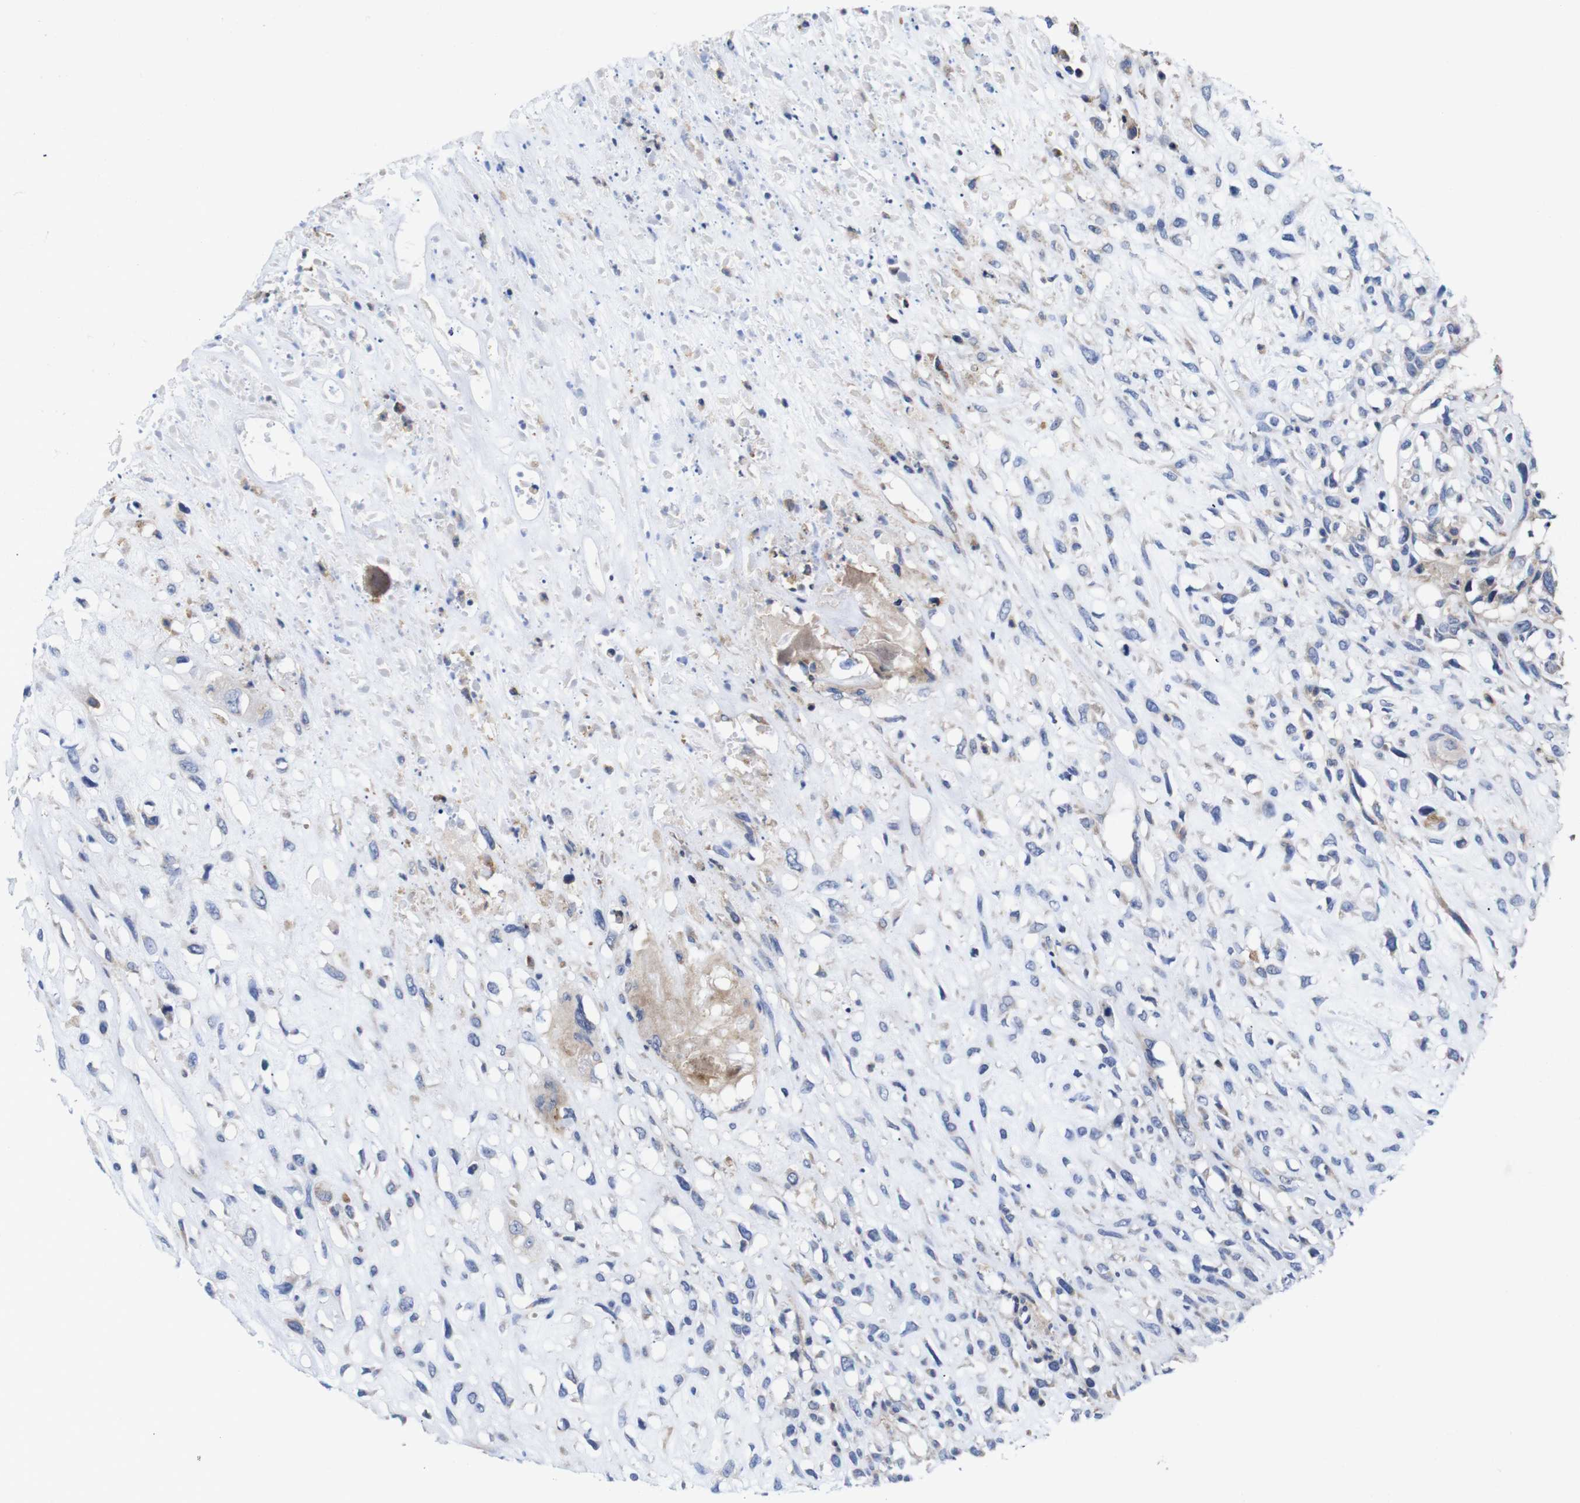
{"staining": {"intensity": "negative", "quantity": "none", "location": "none"}, "tissue": "head and neck cancer", "cell_type": "Tumor cells", "image_type": "cancer", "snomed": [{"axis": "morphology", "description": "Necrosis, NOS"}, {"axis": "morphology", "description": "Neoplasm, malignant, NOS"}, {"axis": "topography", "description": "Salivary gland"}, {"axis": "topography", "description": "Head-Neck"}], "caption": "Immunohistochemical staining of head and neck cancer shows no significant expression in tumor cells.", "gene": "USH1C", "patient": {"sex": "male", "age": 43}}